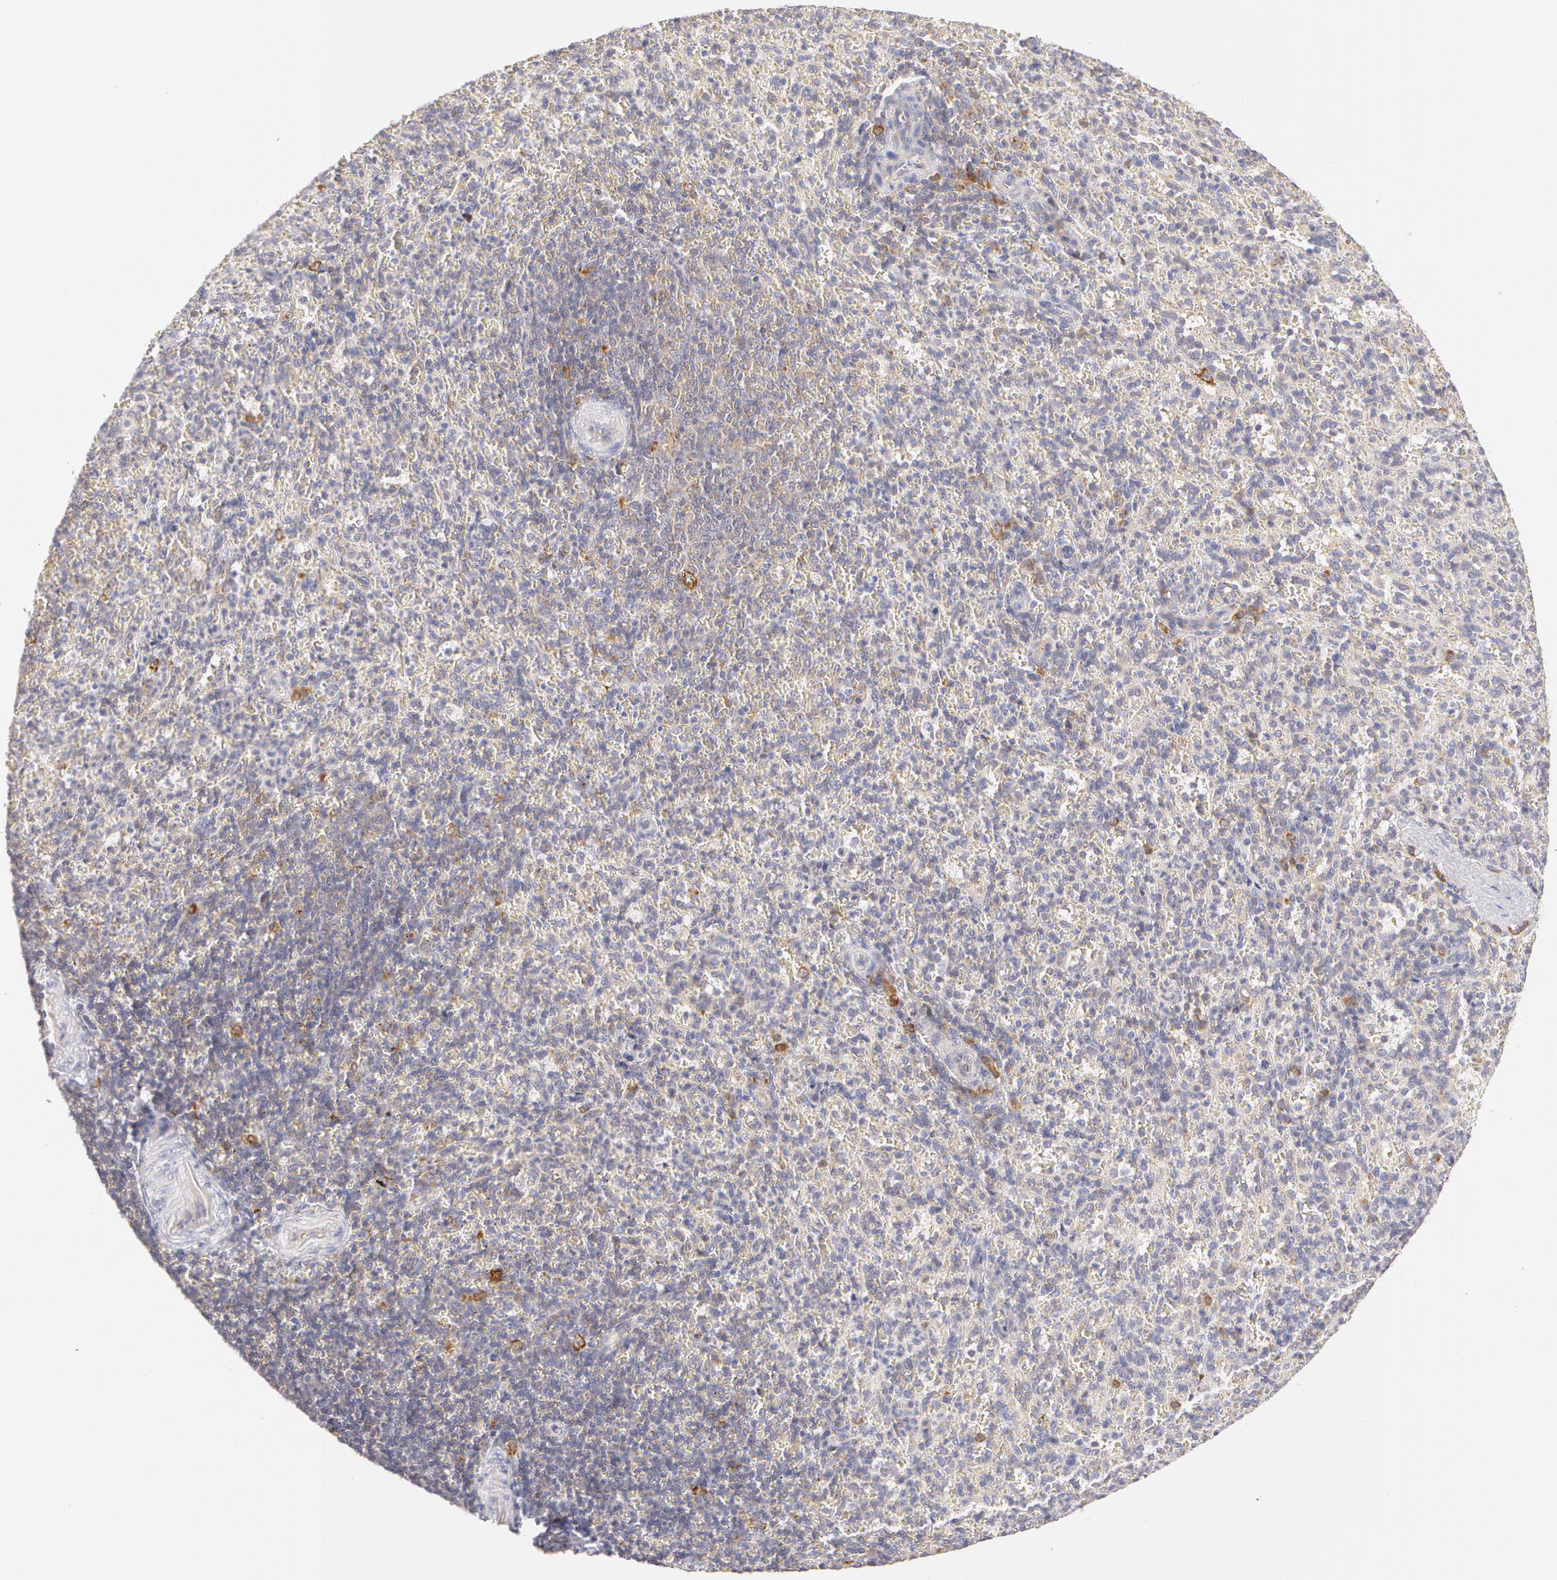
{"staining": {"intensity": "negative", "quantity": "none", "location": "none"}, "tissue": "spleen", "cell_type": "Cells in red pulp", "image_type": "normal", "snomed": [{"axis": "morphology", "description": "Normal tissue, NOS"}, {"axis": "topography", "description": "Spleen"}], "caption": "High power microscopy histopathology image of an immunohistochemistry (IHC) micrograph of benign spleen, revealing no significant positivity in cells in red pulp. (IHC, brightfield microscopy, high magnification).", "gene": "DDX3X", "patient": {"sex": "female", "age": 21}}